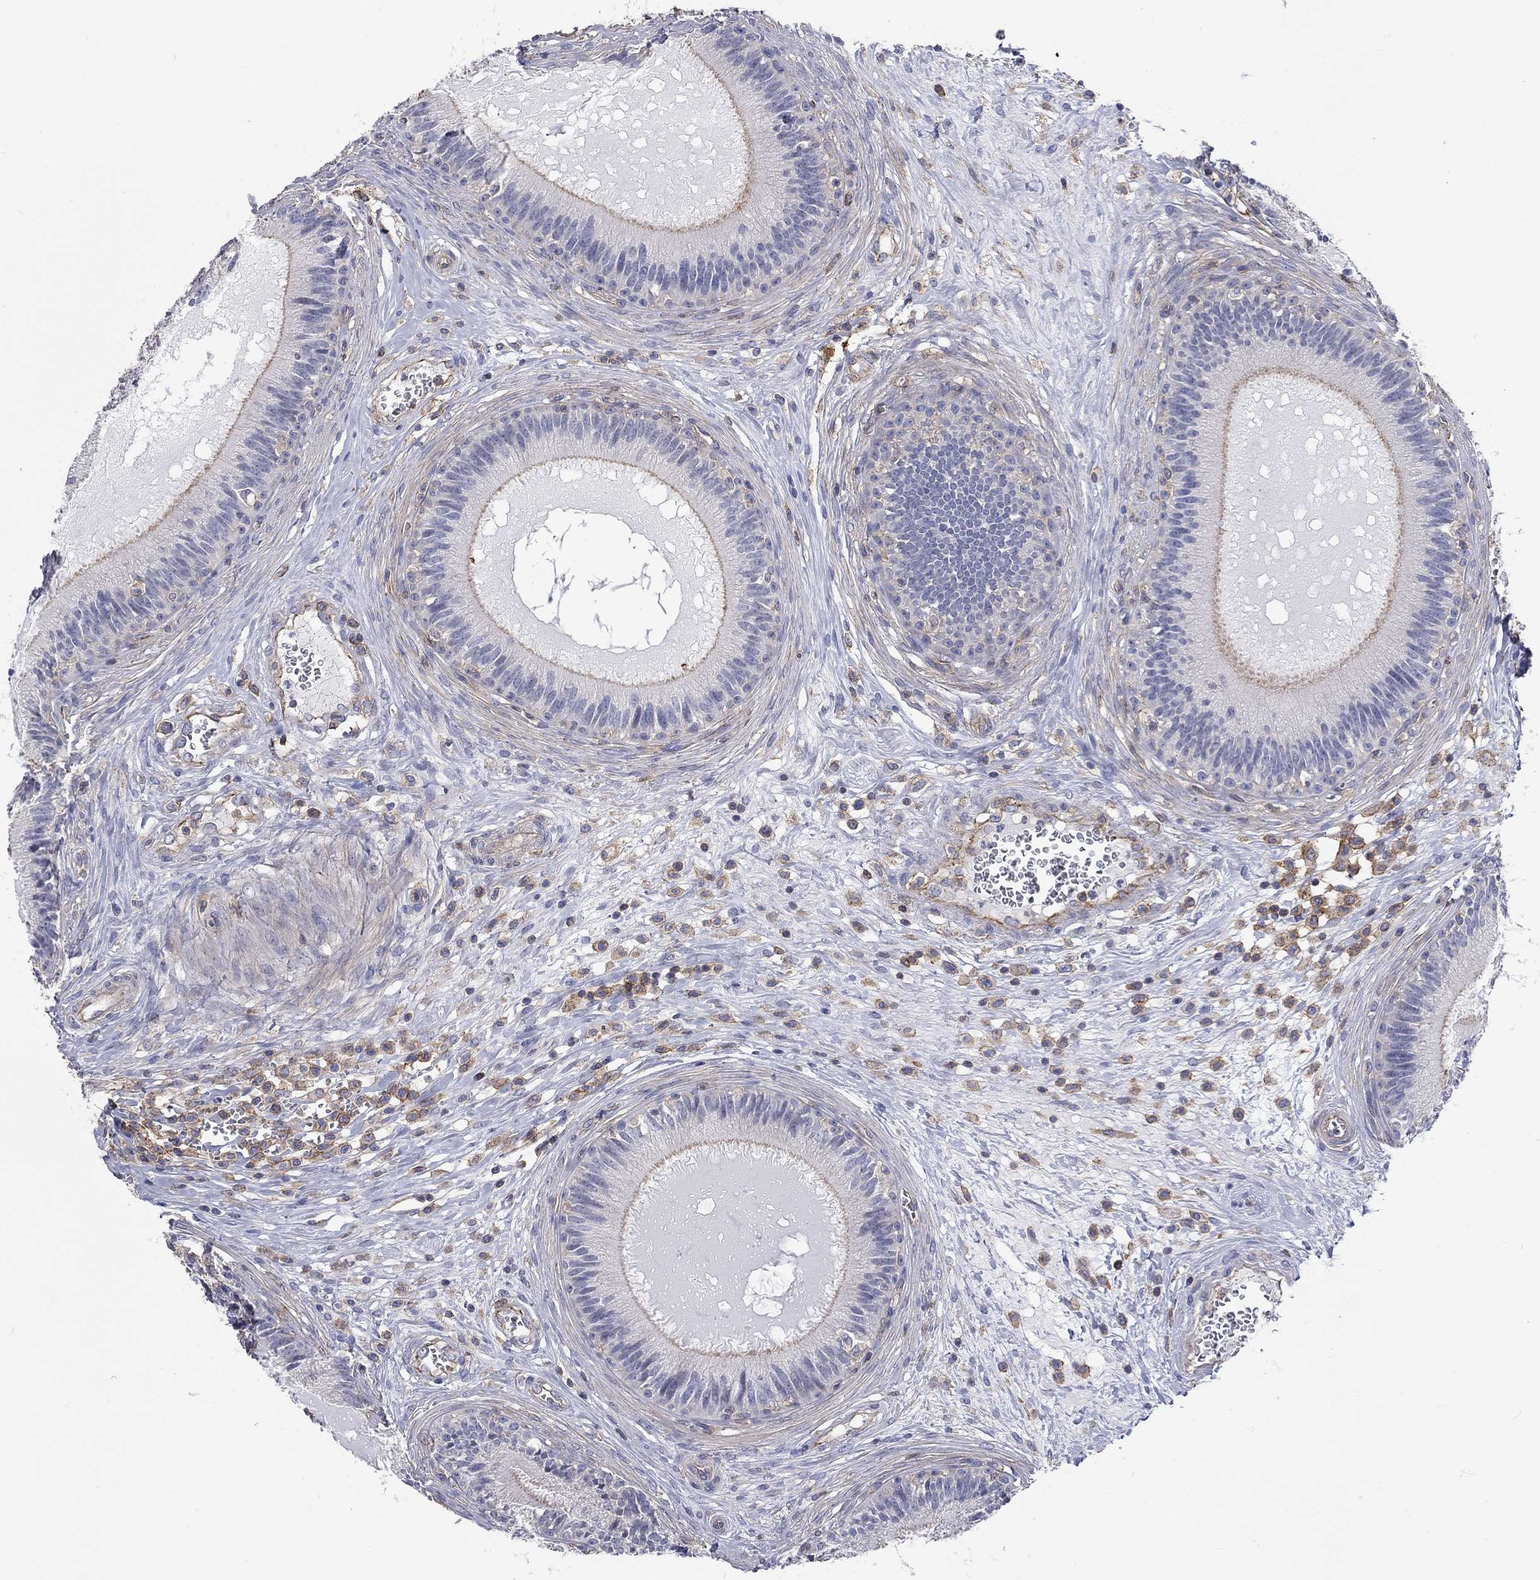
{"staining": {"intensity": "negative", "quantity": "none", "location": "none"}, "tissue": "epididymis", "cell_type": "Glandular cells", "image_type": "normal", "snomed": [{"axis": "morphology", "description": "Normal tissue, NOS"}, {"axis": "topography", "description": "Epididymis"}], "caption": "DAB (3,3'-diaminobenzidine) immunohistochemical staining of benign epididymis demonstrates no significant positivity in glandular cells.", "gene": "PCDHGA10", "patient": {"sex": "male", "age": 27}}